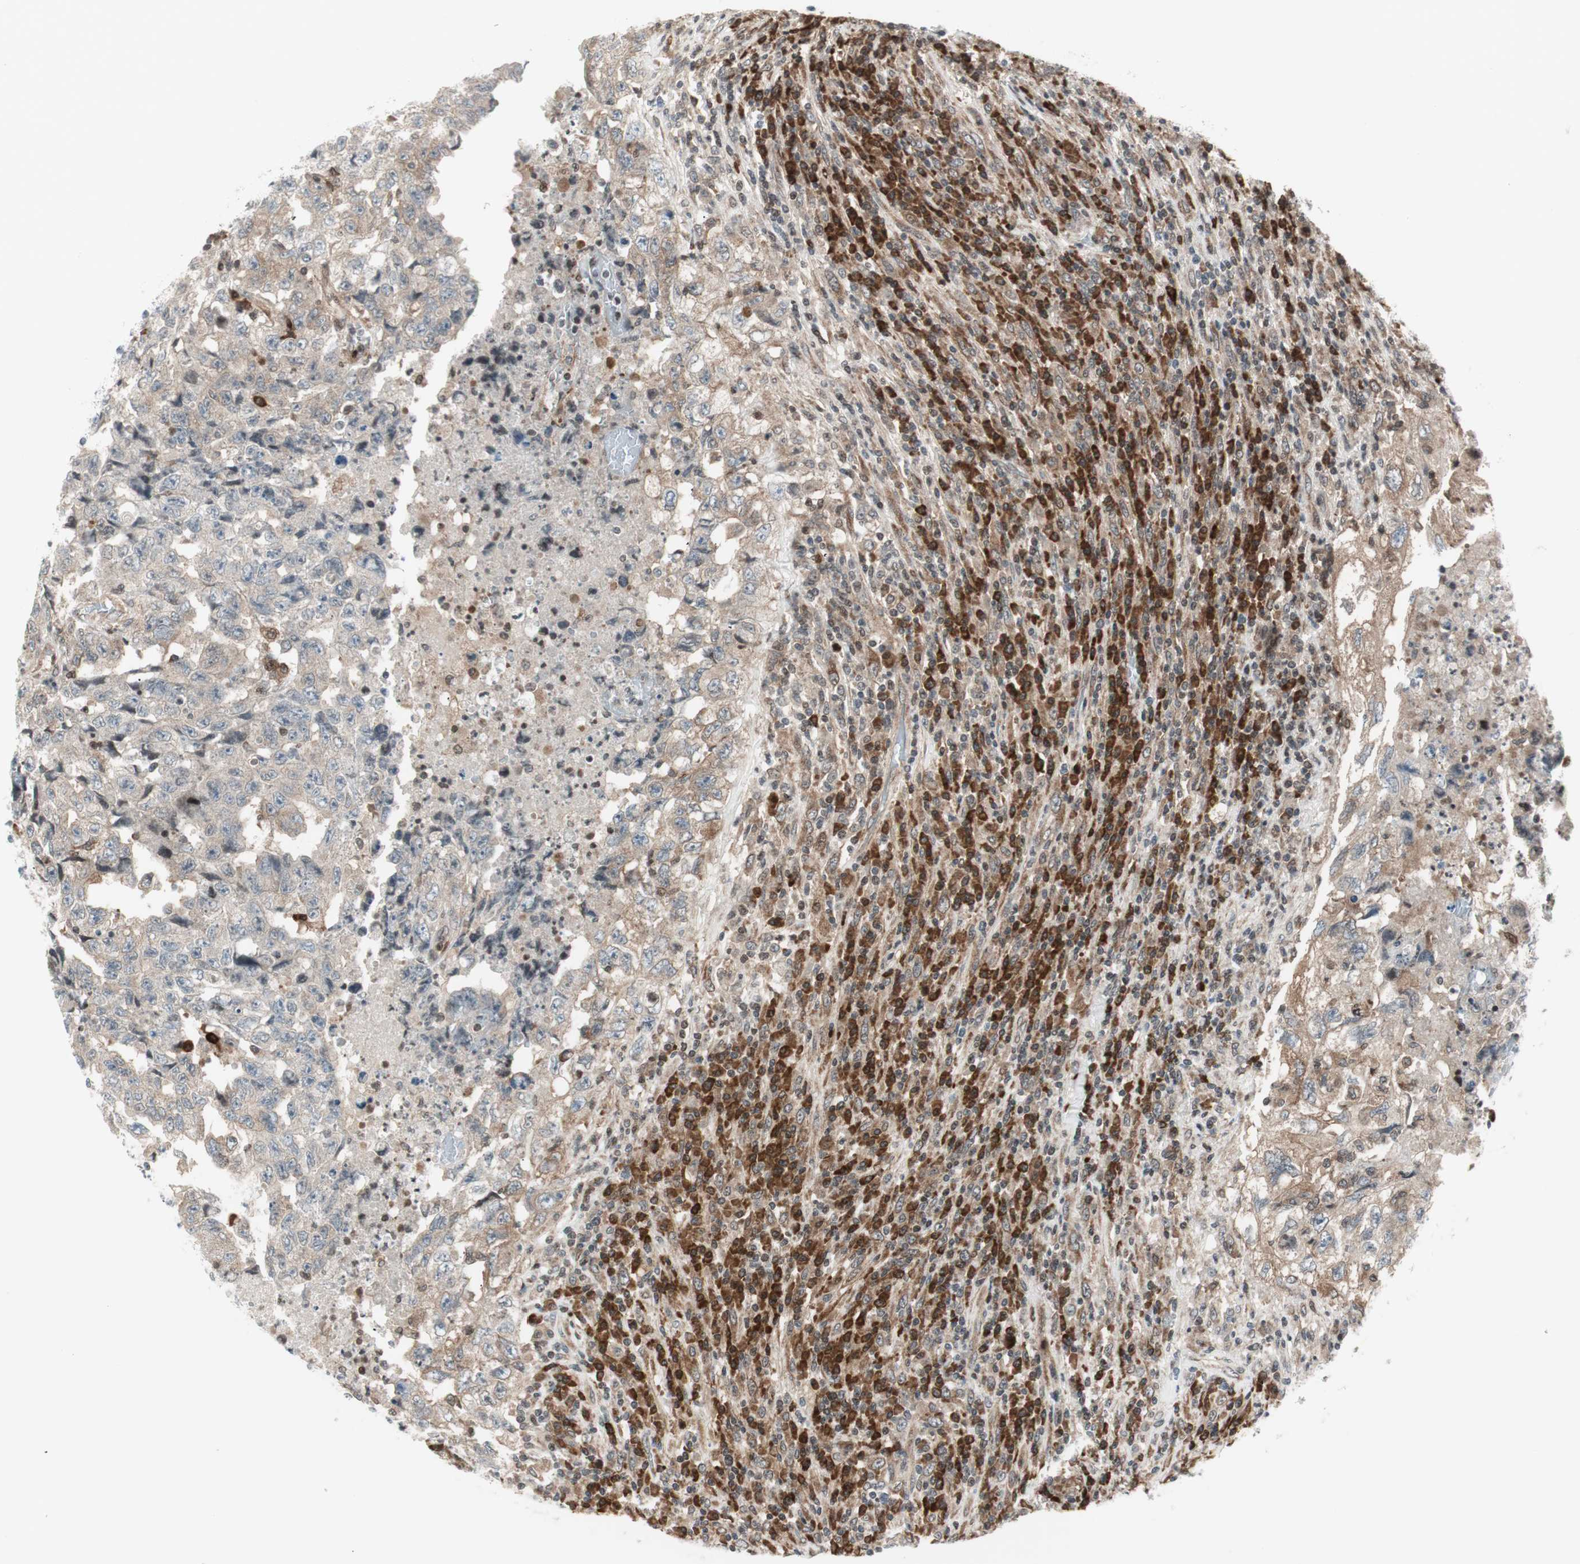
{"staining": {"intensity": "weak", "quantity": ">75%", "location": "cytoplasmic/membranous"}, "tissue": "testis cancer", "cell_type": "Tumor cells", "image_type": "cancer", "snomed": [{"axis": "morphology", "description": "Necrosis, NOS"}, {"axis": "morphology", "description": "Carcinoma, Embryonal, NOS"}, {"axis": "topography", "description": "Testis"}], "caption": "IHC photomicrograph of neoplastic tissue: embryonal carcinoma (testis) stained using immunohistochemistry (IHC) exhibits low levels of weak protein expression localized specifically in the cytoplasmic/membranous of tumor cells, appearing as a cytoplasmic/membranous brown color.", "gene": "TPT1", "patient": {"sex": "male", "age": 19}}